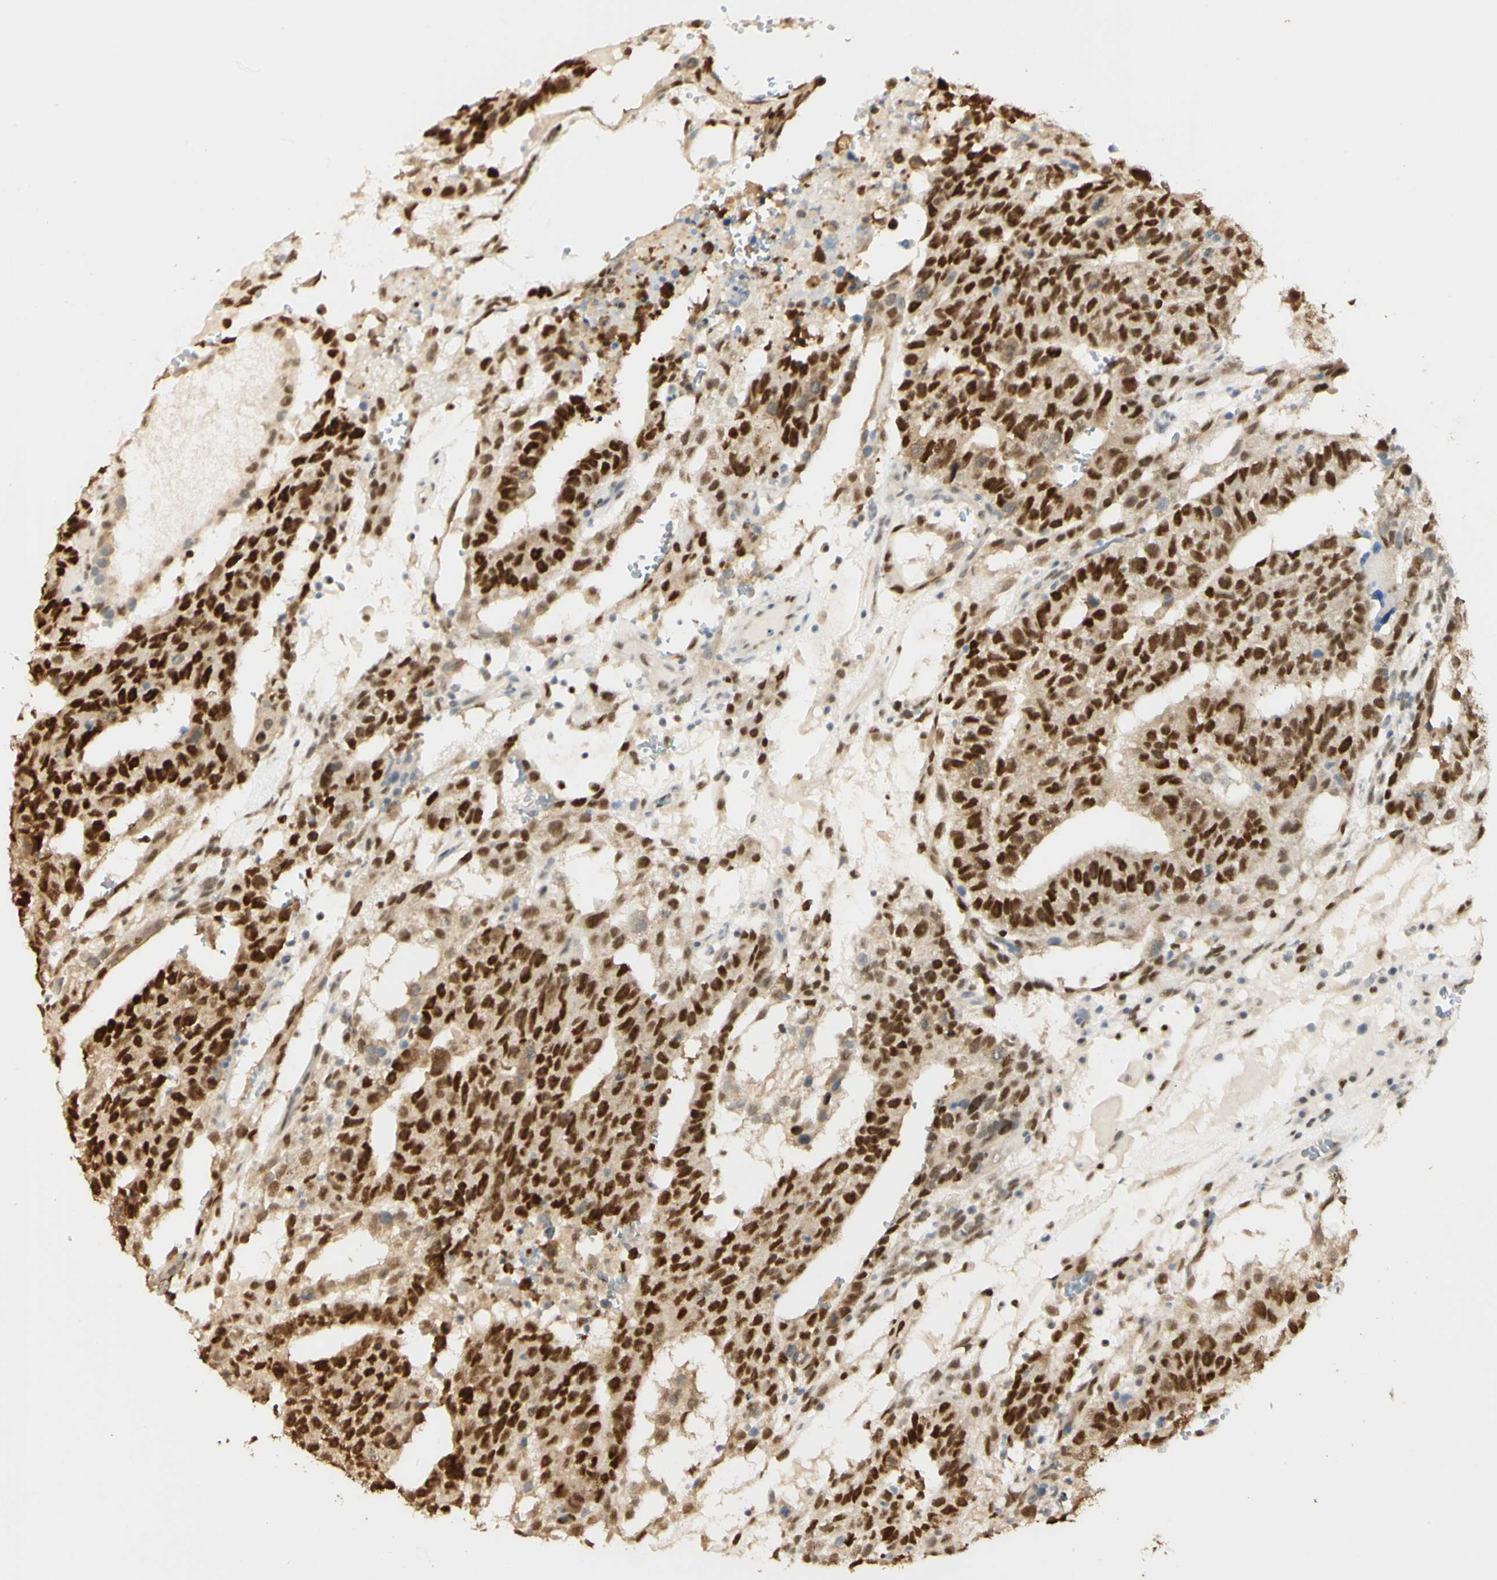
{"staining": {"intensity": "strong", "quantity": ">75%", "location": "cytoplasmic/membranous,nuclear"}, "tissue": "testis cancer", "cell_type": "Tumor cells", "image_type": "cancer", "snomed": [{"axis": "morphology", "description": "Seminoma, NOS"}, {"axis": "morphology", "description": "Carcinoma, Embryonal, NOS"}, {"axis": "topography", "description": "Testis"}], "caption": "Immunohistochemical staining of human testis cancer exhibits strong cytoplasmic/membranous and nuclear protein staining in about >75% of tumor cells. Using DAB (3,3'-diaminobenzidine) (brown) and hematoxylin (blue) stains, captured at high magnification using brightfield microscopy.", "gene": "MAP3K4", "patient": {"sex": "male", "age": 52}}